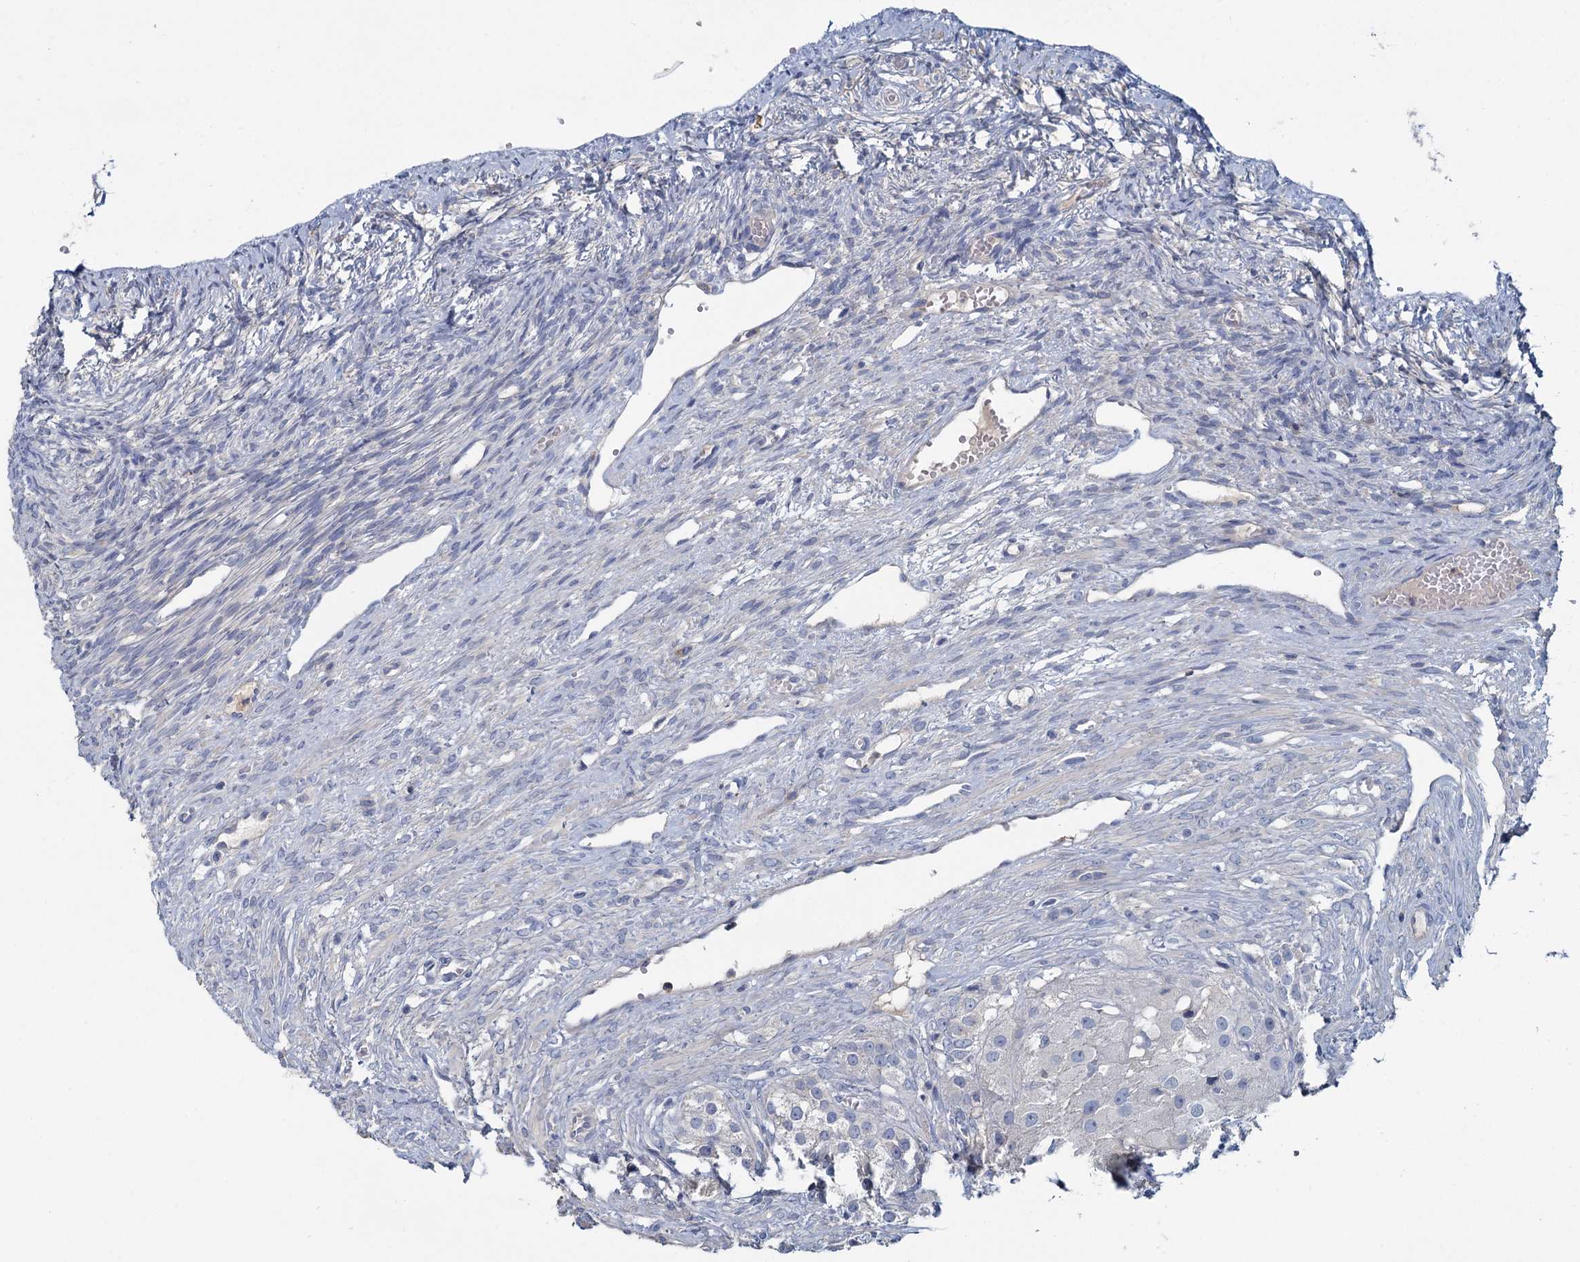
{"staining": {"intensity": "negative", "quantity": "none", "location": "none"}, "tissue": "ovary", "cell_type": "Ovarian stroma cells", "image_type": "normal", "snomed": [{"axis": "morphology", "description": "Normal tissue, NOS"}, {"axis": "topography", "description": "Ovary"}], "caption": "The micrograph shows no staining of ovarian stroma cells in normal ovary.", "gene": "ACSM3", "patient": {"sex": "female", "age": 51}}